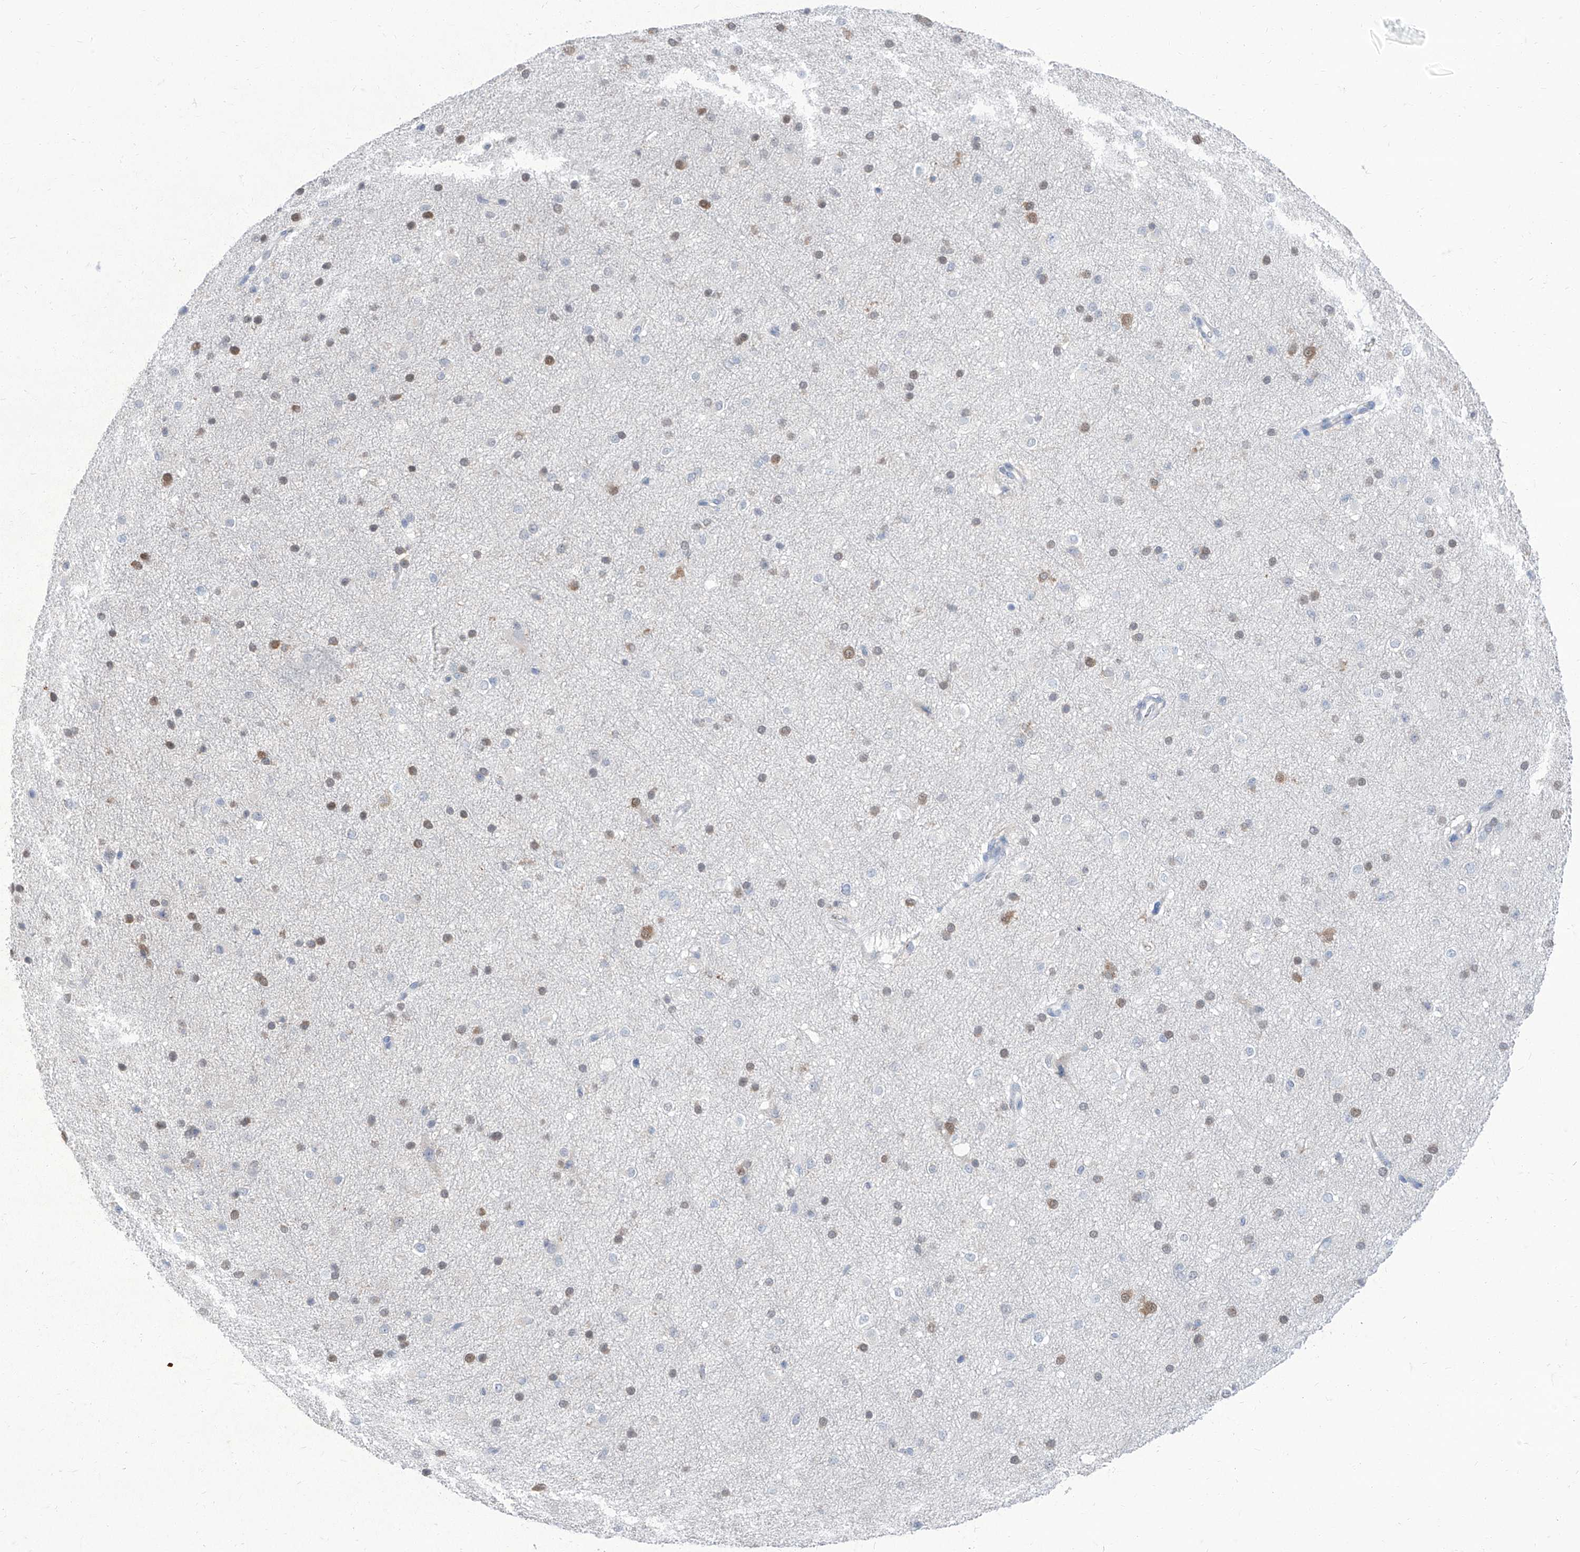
{"staining": {"intensity": "negative", "quantity": "none", "location": "none"}, "tissue": "cerebral cortex", "cell_type": "Endothelial cells", "image_type": "normal", "snomed": [{"axis": "morphology", "description": "Normal tissue, NOS"}, {"axis": "morphology", "description": "Developmental malformation"}, {"axis": "topography", "description": "Cerebral cortex"}], "caption": "A micrograph of human cerebral cortex is negative for staining in endothelial cells. The staining is performed using DAB brown chromogen with nuclei counter-stained in using hematoxylin.", "gene": "BROX", "patient": {"sex": "female", "age": 30}}